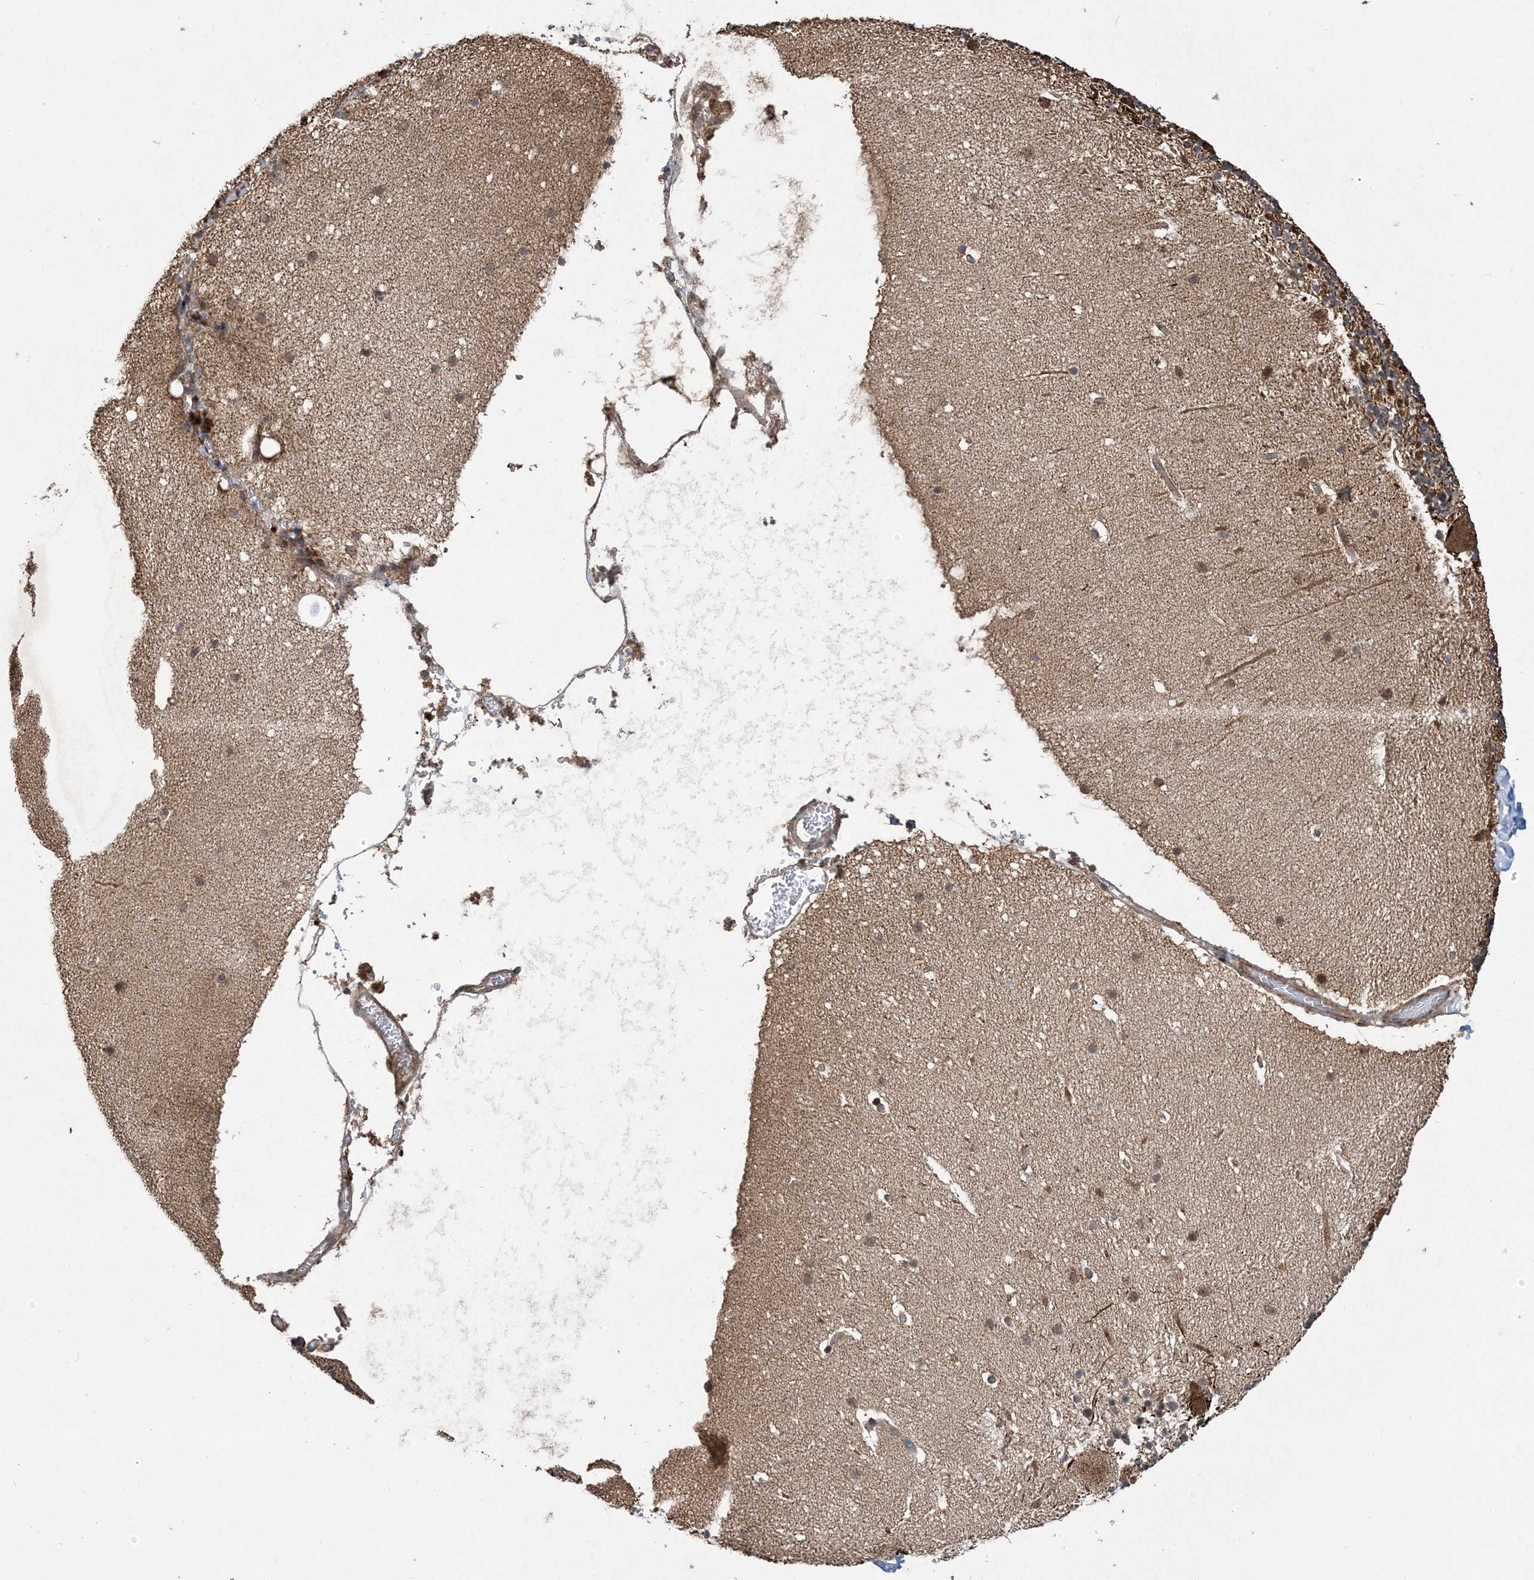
{"staining": {"intensity": "moderate", "quantity": "<25%", "location": "cytoplasmic/membranous"}, "tissue": "cerebellum", "cell_type": "Cells in granular layer", "image_type": "normal", "snomed": [{"axis": "morphology", "description": "Normal tissue, NOS"}, {"axis": "topography", "description": "Cerebellum"}], "caption": "IHC staining of unremarkable cerebellum, which demonstrates low levels of moderate cytoplasmic/membranous staining in about <25% of cells in granular layer indicating moderate cytoplasmic/membranous protein positivity. The staining was performed using DAB (3,3'-diaminobenzidine) (brown) for protein detection and nuclei were counterstained in hematoxylin (blue).", "gene": "FAM9B", "patient": {"sex": "male", "age": 57}}